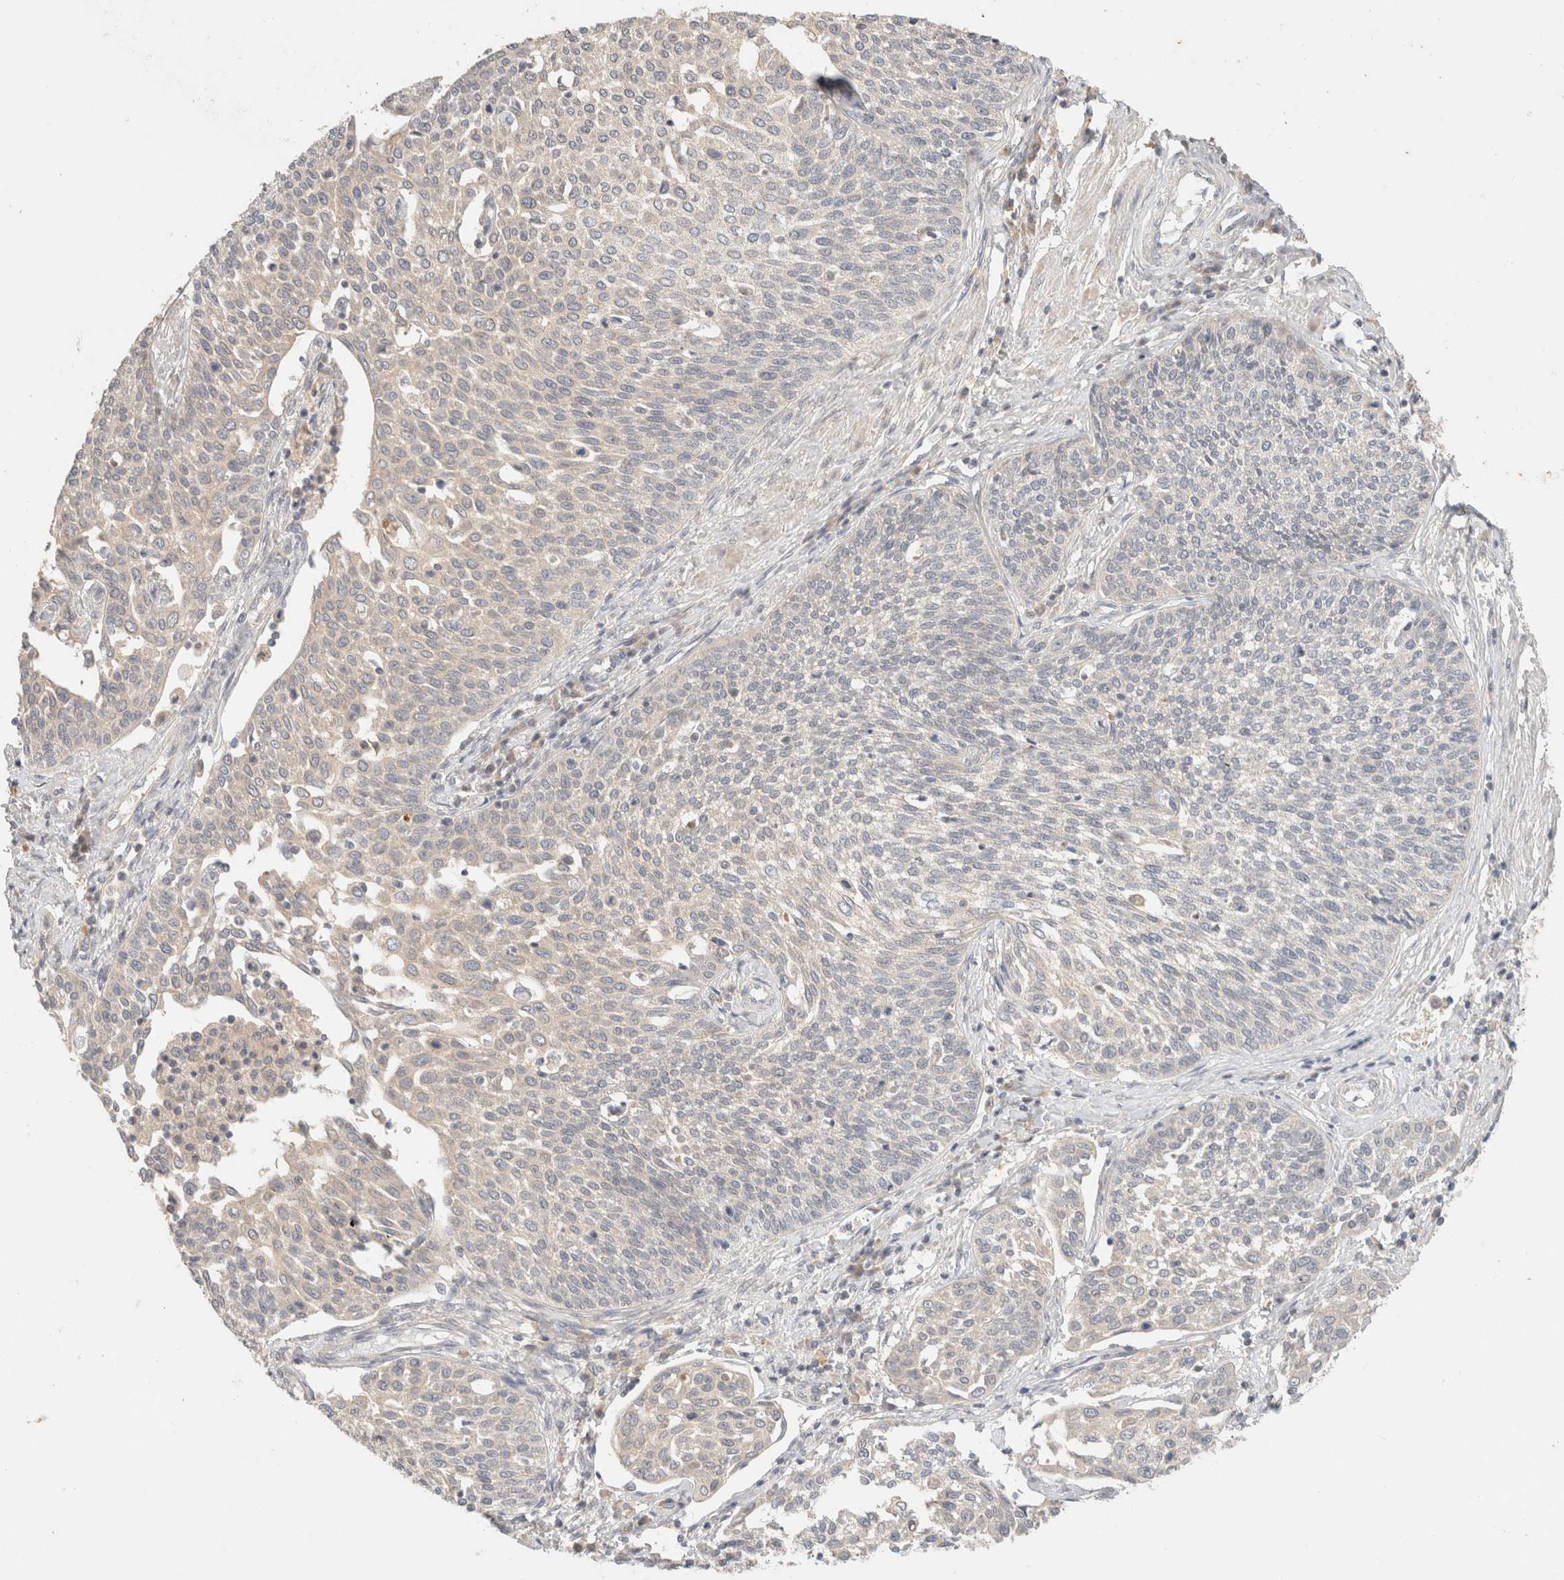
{"staining": {"intensity": "negative", "quantity": "none", "location": "none"}, "tissue": "cervical cancer", "cell_type": "Tumor cells", "image_type": "cancer", "snomed": [{"axis": "morphology", "description": "Squamous cell carcinoma, NOS"}, {"axis": "topography", "description": "Cervix"}], "caption": "An image of human cervical squamous cell carcinoma is negative for staining in tumor cells. The staining is performed using DAB (3,3'-diaminobenzidine) brown chromogen with nuclei counter-stained in using hematoxylin.", "gene": "SARM1", "patient": {"sex": "female", "age": 34}}